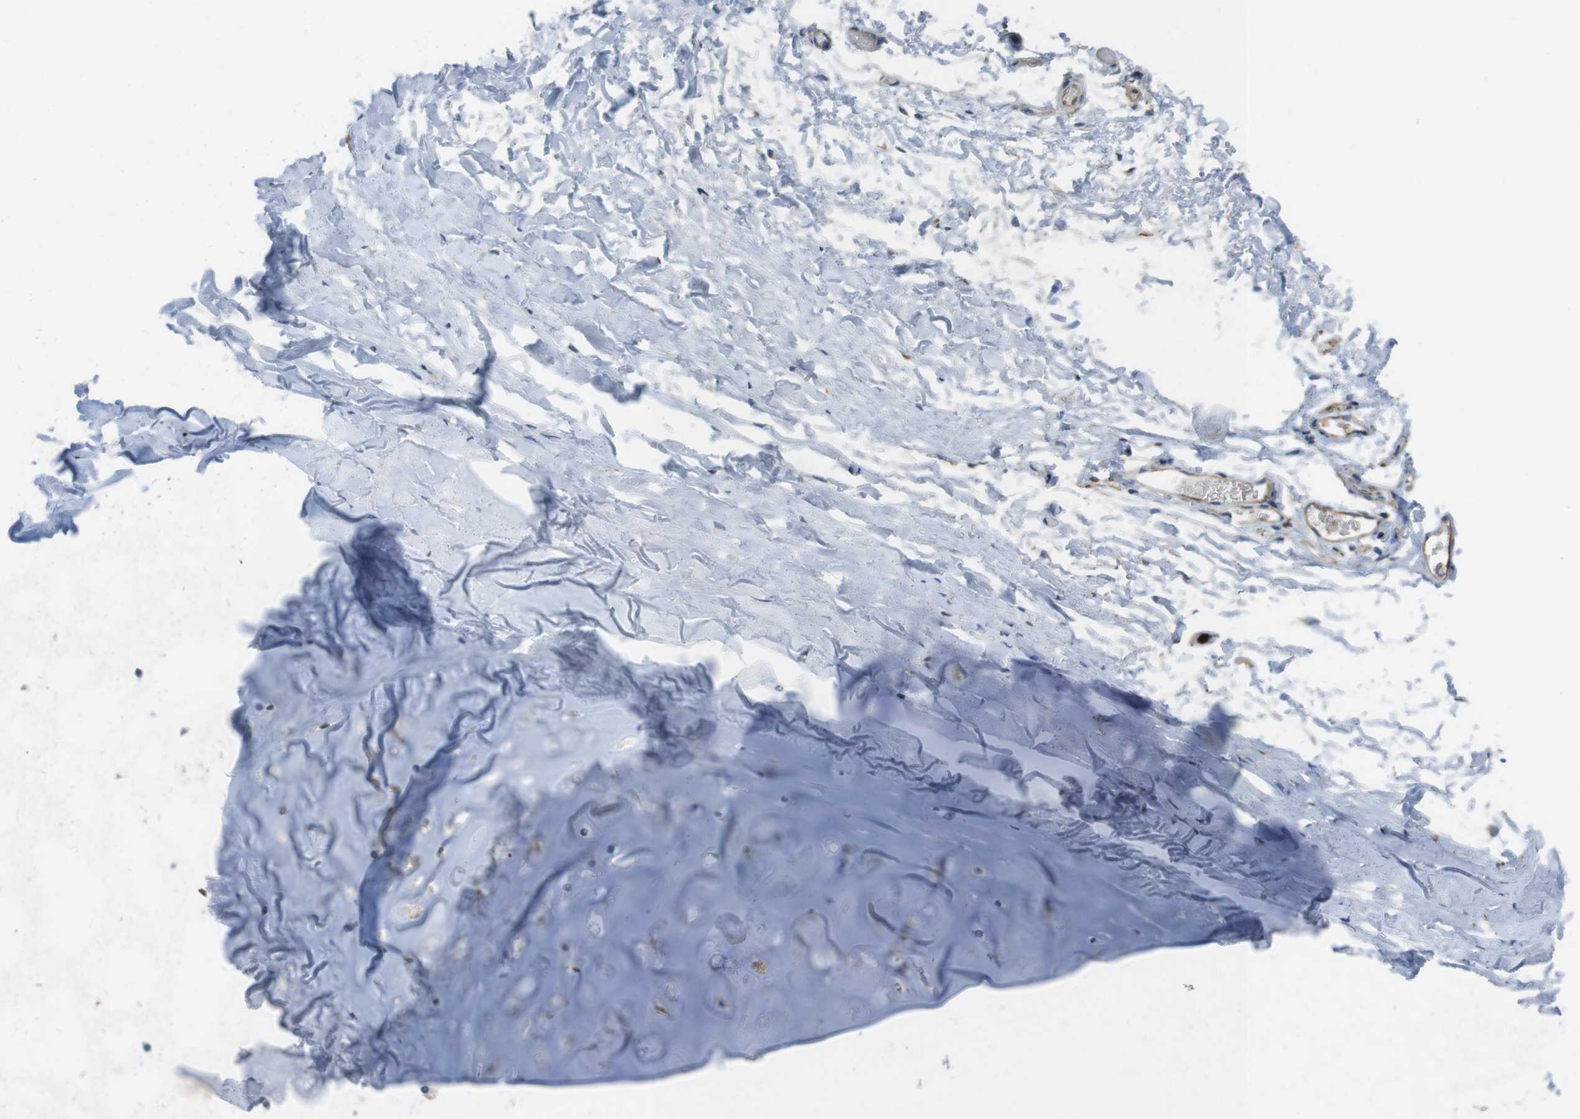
{"staining": {"intensity": "negative", "quantity": "none", "location": "none"}, "tissue": "adipose tissue", "cell_type": "Adipocytes", "image_type": "normal", "snomed": [{"axis": "morphology", "description": "Normal tissue, NOS"}, {"axis": "topography", "description": "Bronchus"}], "caption": "There is no significant positivity in adipocytes of adipose tissue. The staining is performed using DAB (3,3'-diaminobenzidine) brown chromogen with nuclei counter-stained in using hematoxylin.", "gene": "PCDH10", "patient": {"sex": "female", "age": 73}}